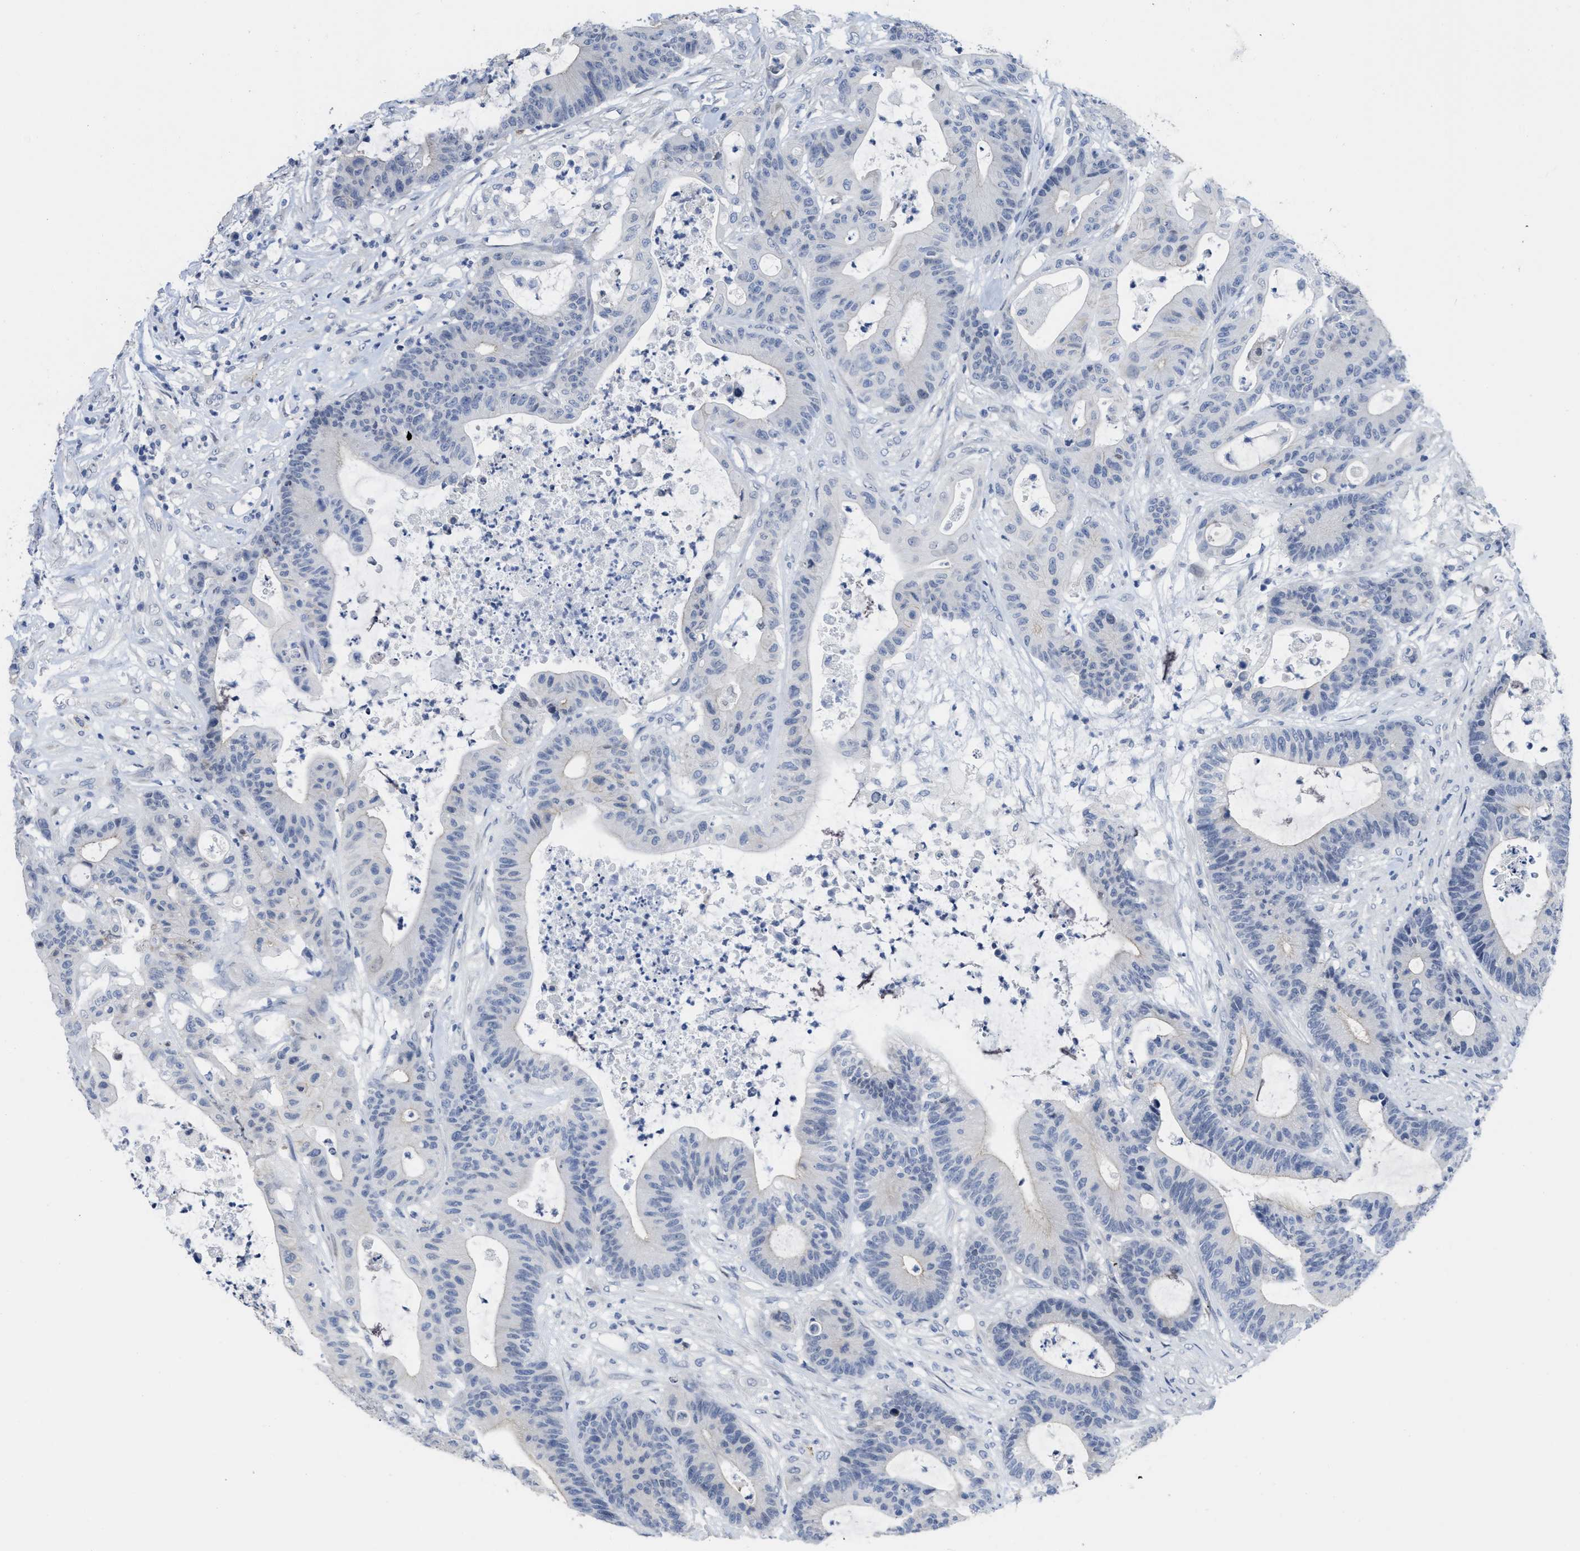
{"staining": {"intensity": "negative", "quantity": "none", "location": "none"}, "tissue": "colorectal cancer", "cell_type": "Tumor cells", "image_type": "cancer", "snomed": [{"axis": "morphology", "description": "Adenocarcinoma, NOS"}, {"axis": "topography", "description": "Colon"}], "caption": "This is an IHC histopathology image of adenocarcinoma (colorectal). There is no staining in tumor cells.", "gene": "ACKR1", "patient": {"sex": "female", "age": 84}}